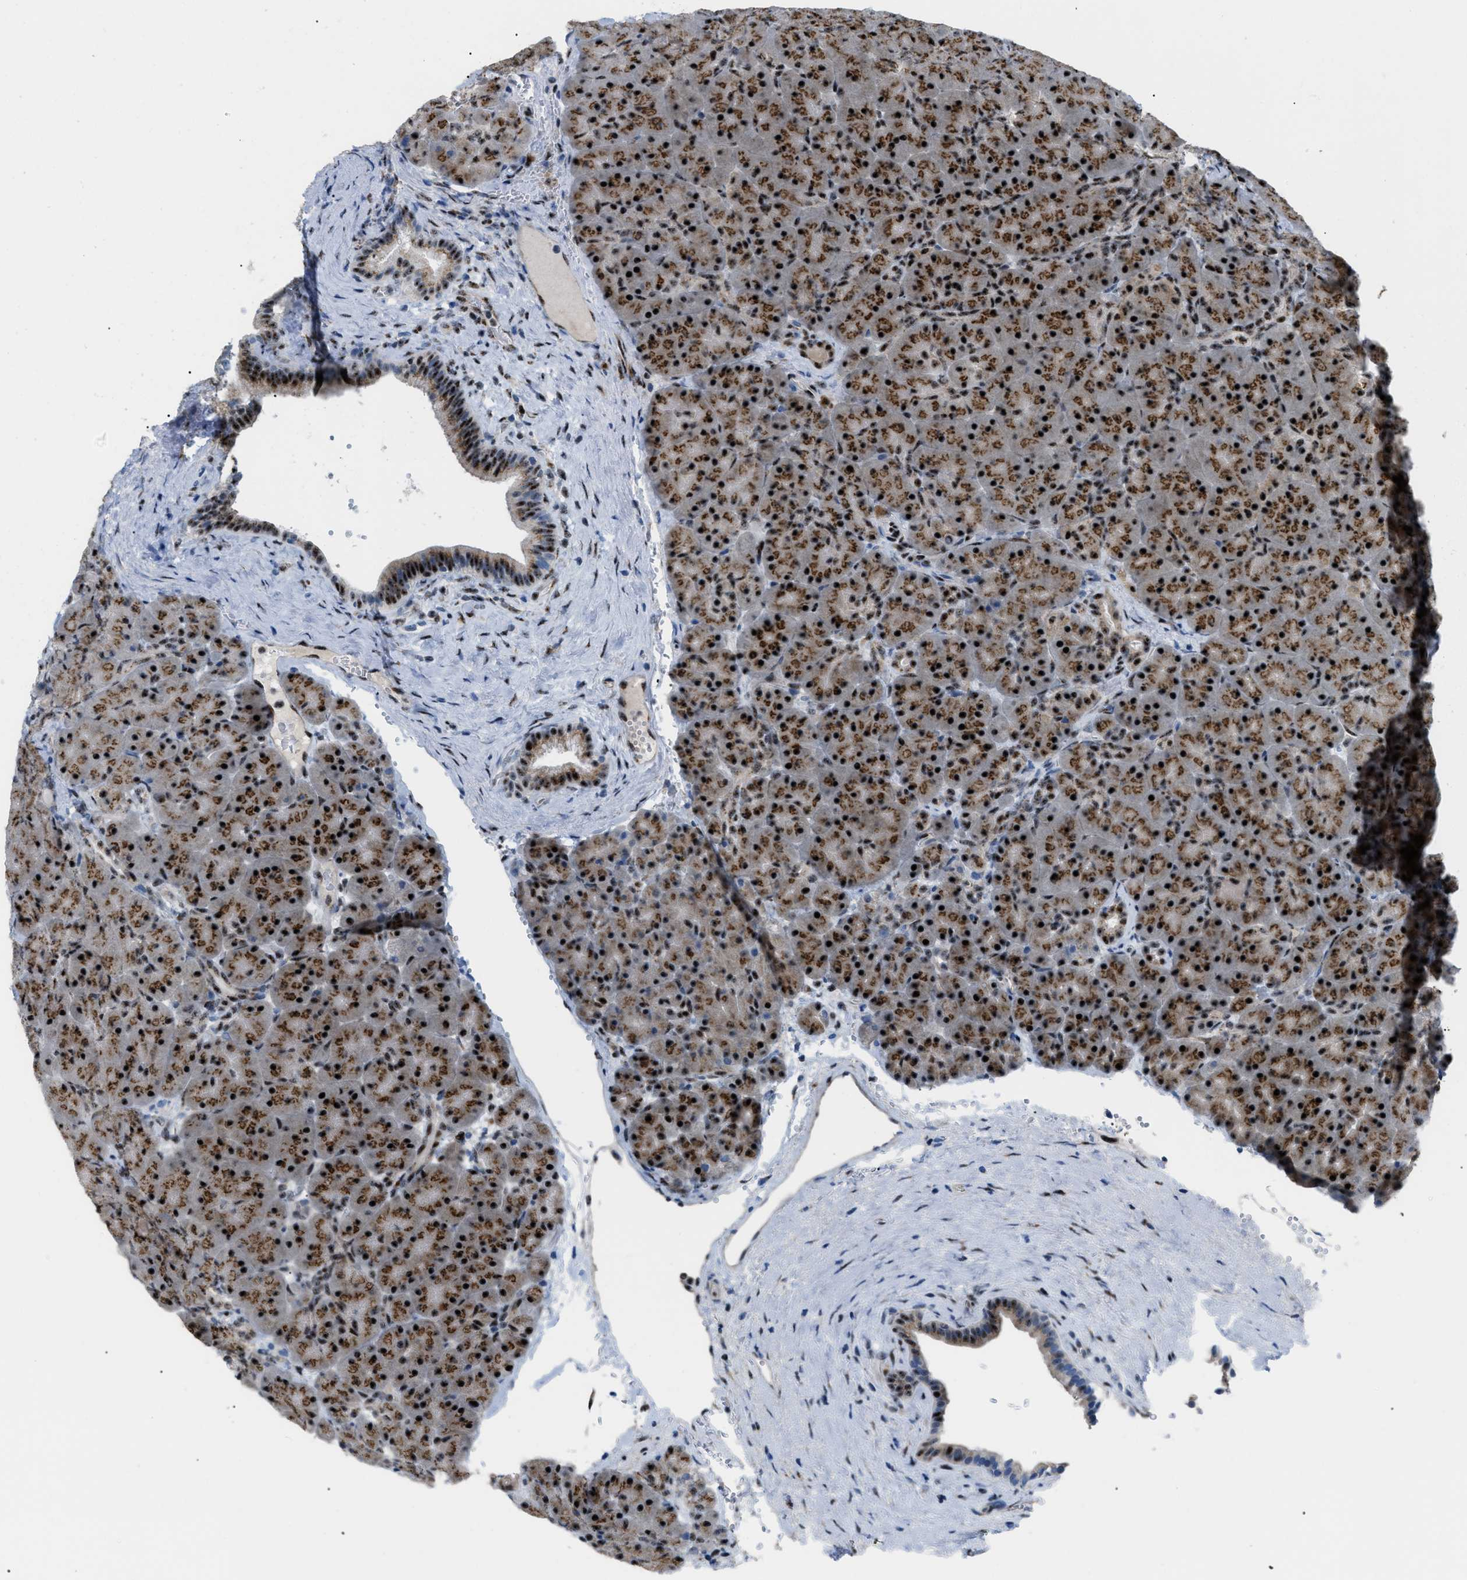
{"staining": {"intensity": "strong", "quantity": ">75%", "location": "cytoplasmic/membranous,nuclear"}, "tissue": "pancreas", "cell_type": "Exocrine glandular cells", "image_type": "normal", "snomed": [{"axis": "morphology", "description": "Normal tissue, NOS"}, {"axis": "topography", "description": "Pancreas"}], "caption": "Immunohistochemical staining of unremarkable human pancreas displays strong cytoplasmic/membranous,nuclear protein staining in about >75% of exocrine glandular cells.", "gene": "CDR2", "patient": {"sex": "male", "age": 66}}